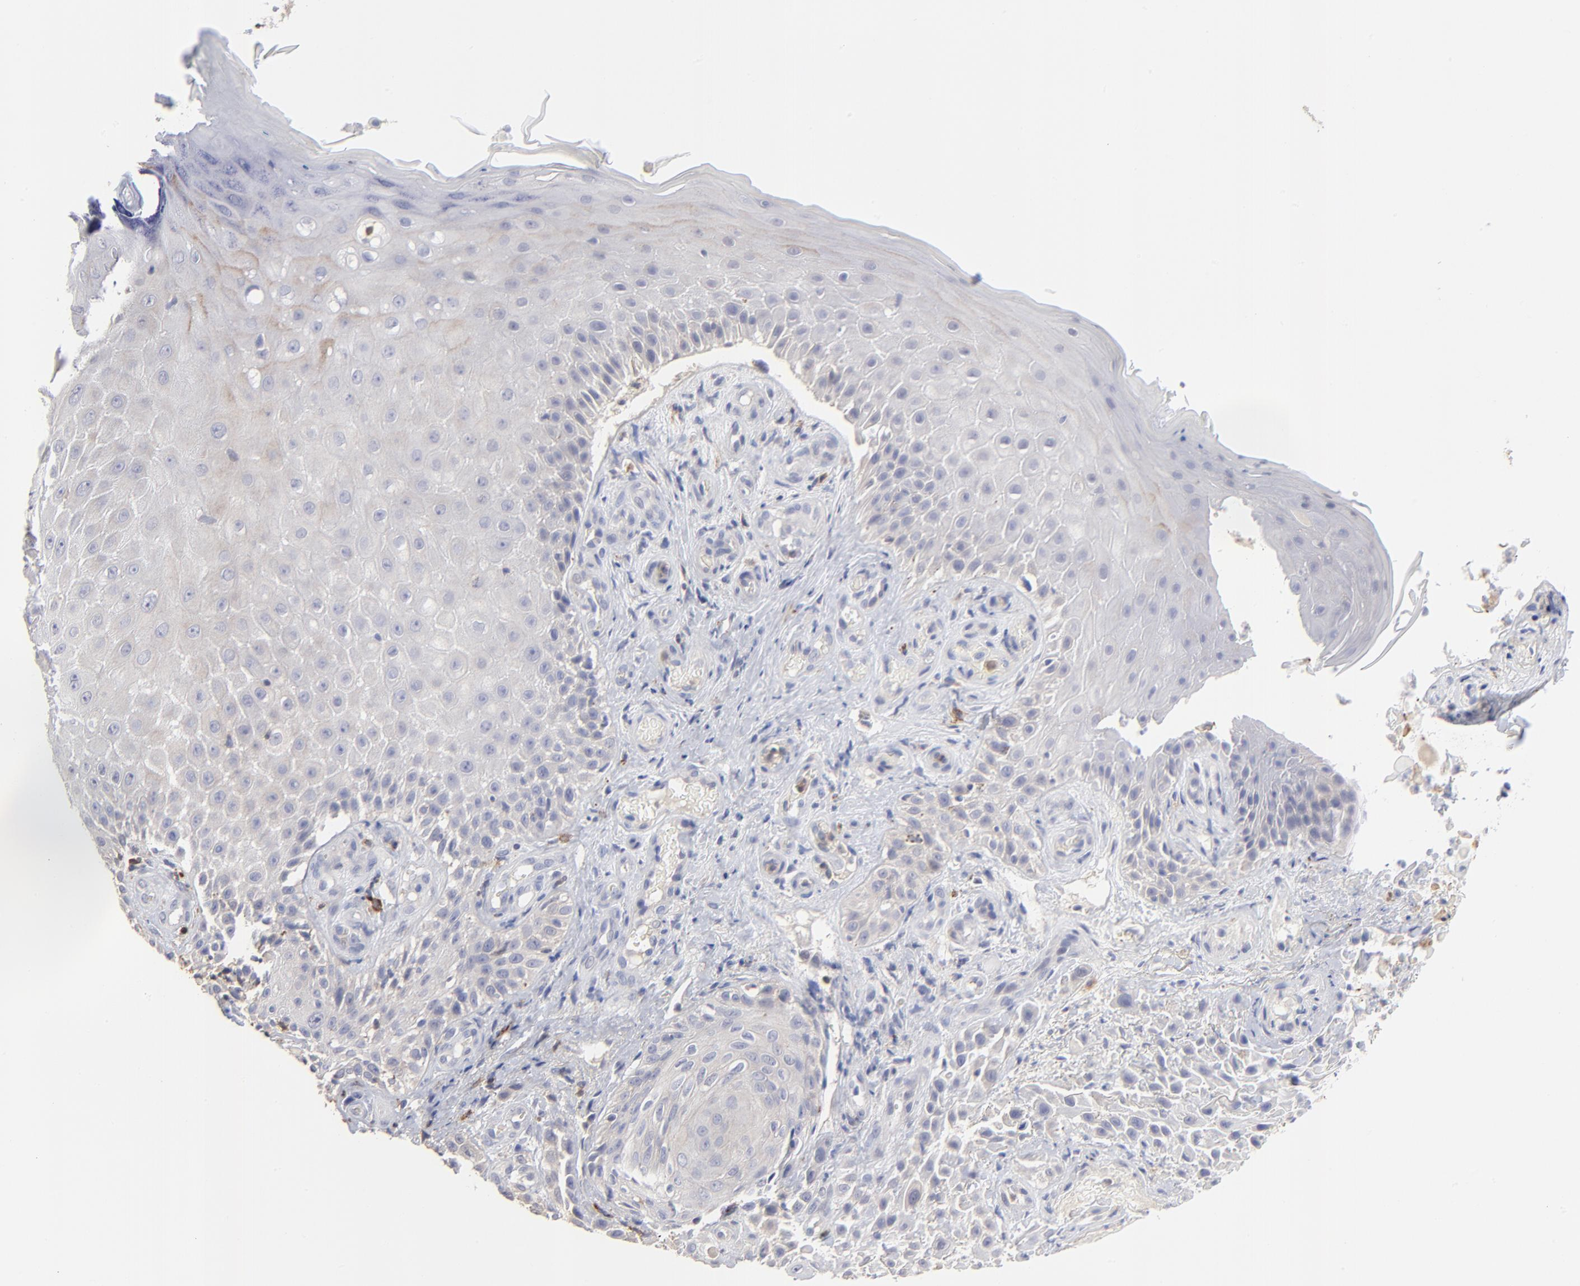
{"staining": {"intensity": "negative", "quantity": "none", "location": "none"}, "tissue": "skin cancer", "cell_type": "Tumor cells", "image_type": "cancer", "snomed": [{"axis": "morphology", "description": "Squamous cell carcinoma, NOS"}, {"axis": "topography", "description": "Skin"}], "caption": "Immunohistochemical staining of squamous cell carcinoma (skin) demonstrates no significant expression in tumor cells.", "gene": "TBXT", "patient": {"sex": "female", "age": 42}}